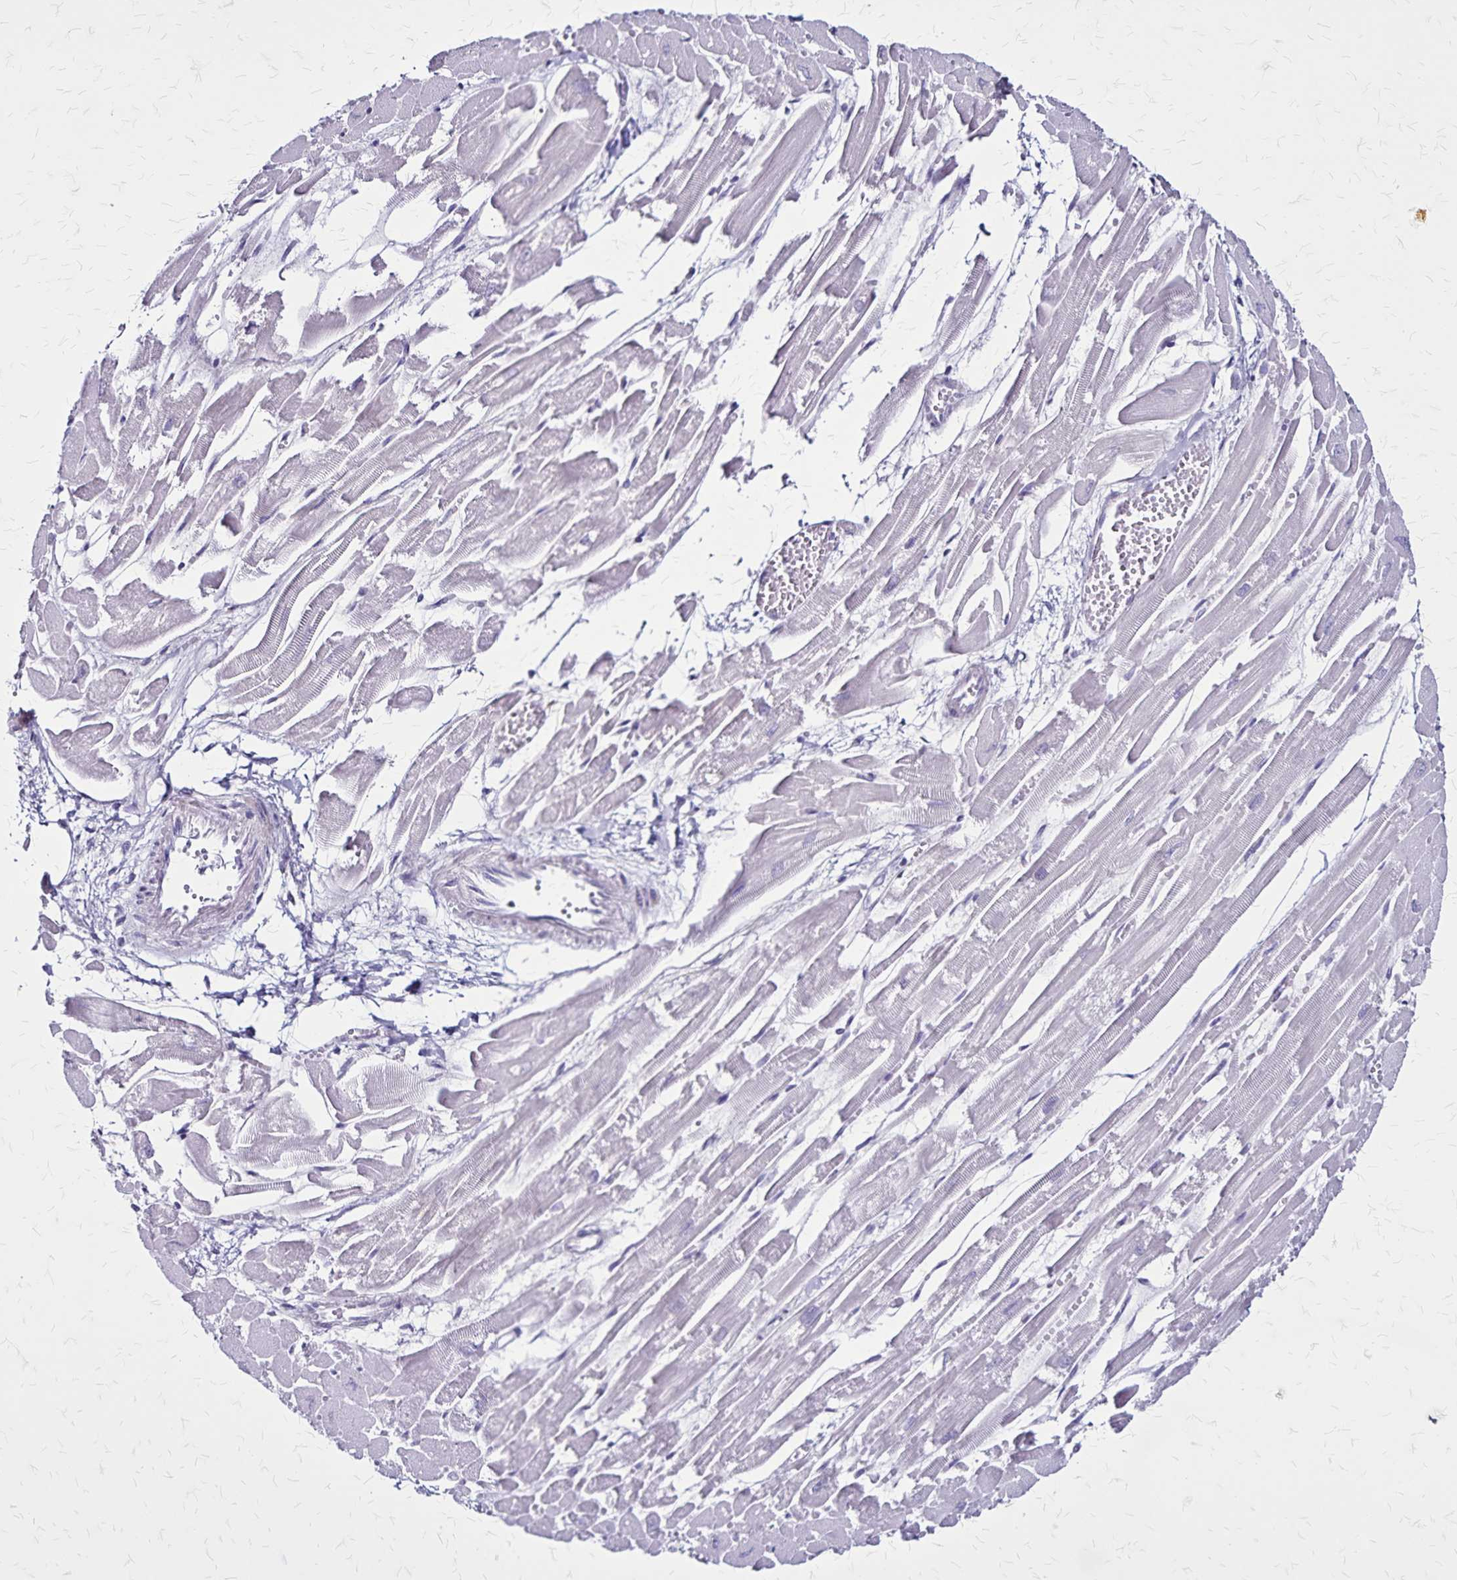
{"staining": {"intensity": "negative", "quantity": "none", "location": "none"}, "tissue": "heart muscle", "cell_type": "Cardiomyocytes", "image_type": "normal", "snomed": [{"axis": "morphology", "description": "Normal tissue, NOS"}, {"axis": "topography", "description": "Heart"}], "caption": "Immunohistochemistry (IHC) micrograph of unremarkable human heart muscle stained for a protein (brown), which demonstrates no positivity in cardiomyocytes. Nuclei are stained in blue.", "gene": "PLXNA4", "patient": {"sex": "female", "age": 52}}